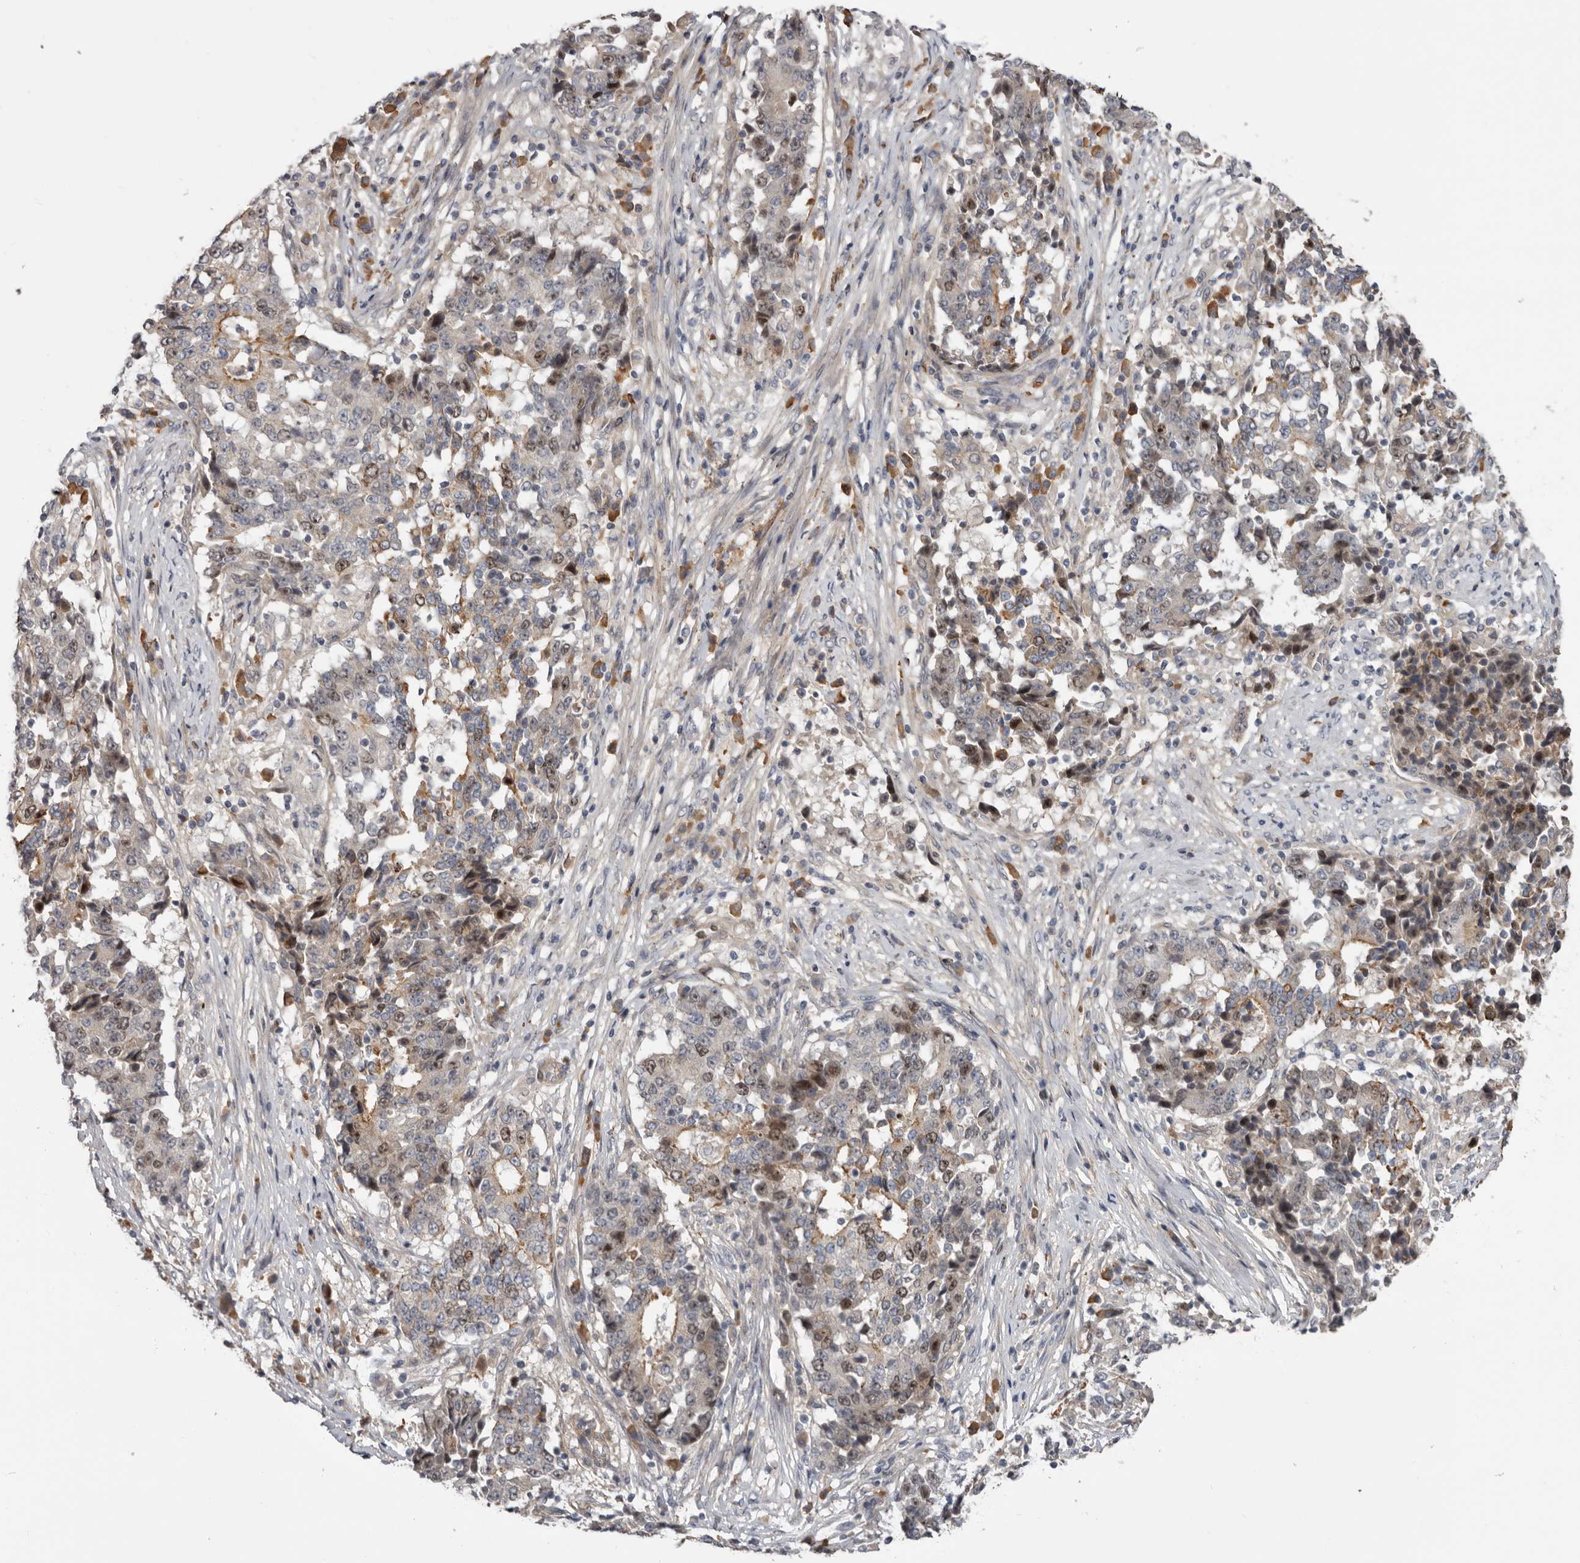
{"staining": {"intensity": "weak", "quantity": "25%-75%", "location": "cytoplasmic/membranous,nuclear"}, "tissue": "stomach cancer", "cell_type": "Tumor cells", "image_type": "cancer", "snomed": [{"axis": "morphology", "description": "Adenocarcinoma, NOS"}, {"axis": "topography", "description": "Stomach"}], "caption": "This is an image of immunohistochemistry (IHC) staining of stomach adenocarcinoma, which shows weak staining in the cytoplasmic/membranous and nuclear of tumor cells.", "gene": "CDCA8", "patient": {"sex": "male", "age": 59}}